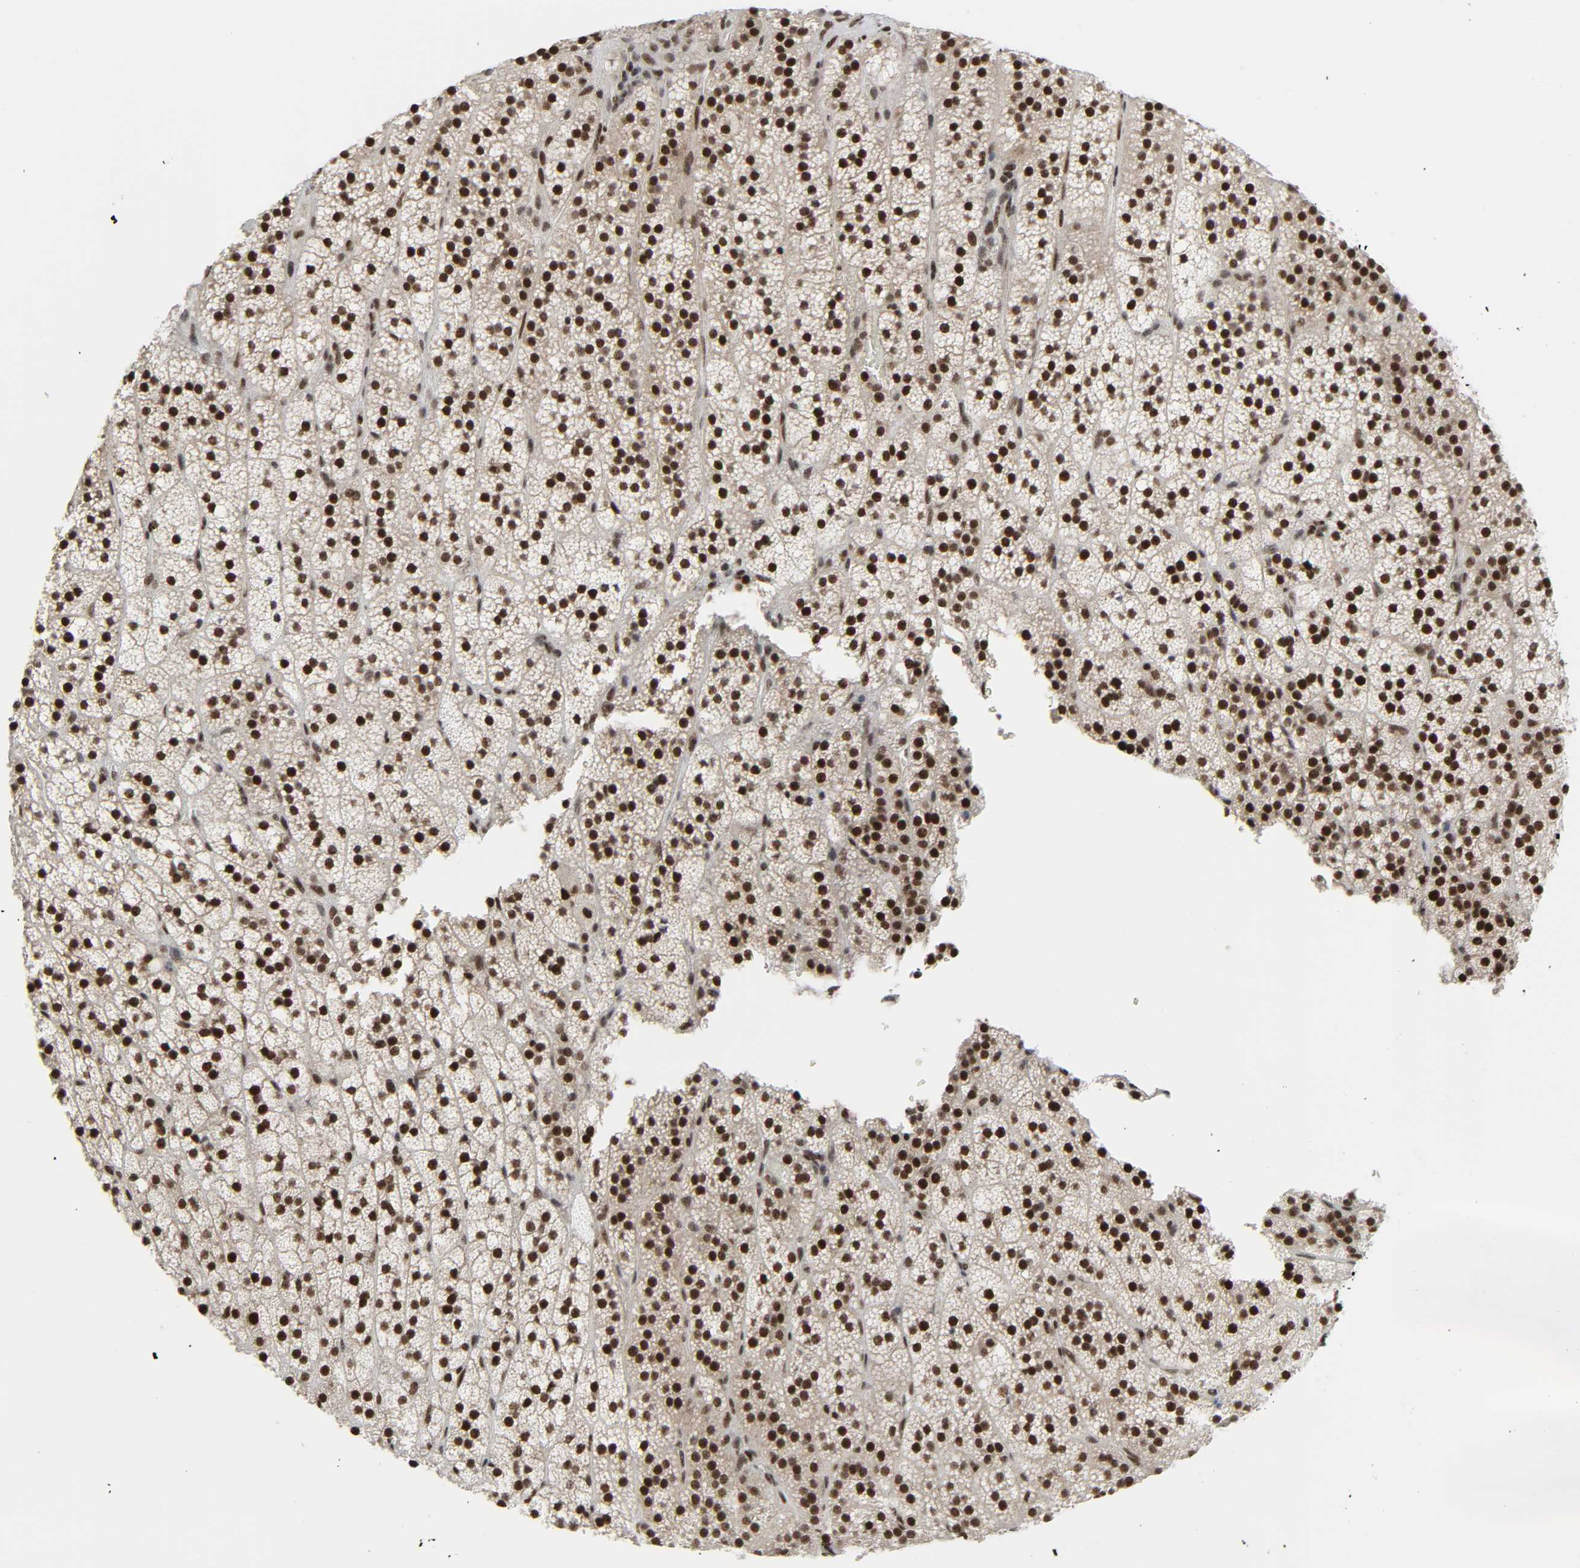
{"staining": {"intensity": "strong", "quantity": ">75%", "location": "nuclear"}, "tissue": "adrenal gland", "cell_type": "Glandular cells", "image_type": "normal", "snomed": [{"axis": "morphology", "description": "Normal tissue, NOS"}, {"axis": "topography", "description": "Adrenal gland"}], "caption": "The histopathology image shows a brown stain indicating the presence of a protein in the nuclear of glandular cells in adrenal gland. (DAB = brown stain, brightfield microscopy at high magnification).", "gene": "CDK7", "patient": {"sex": "male", "age": 35}}